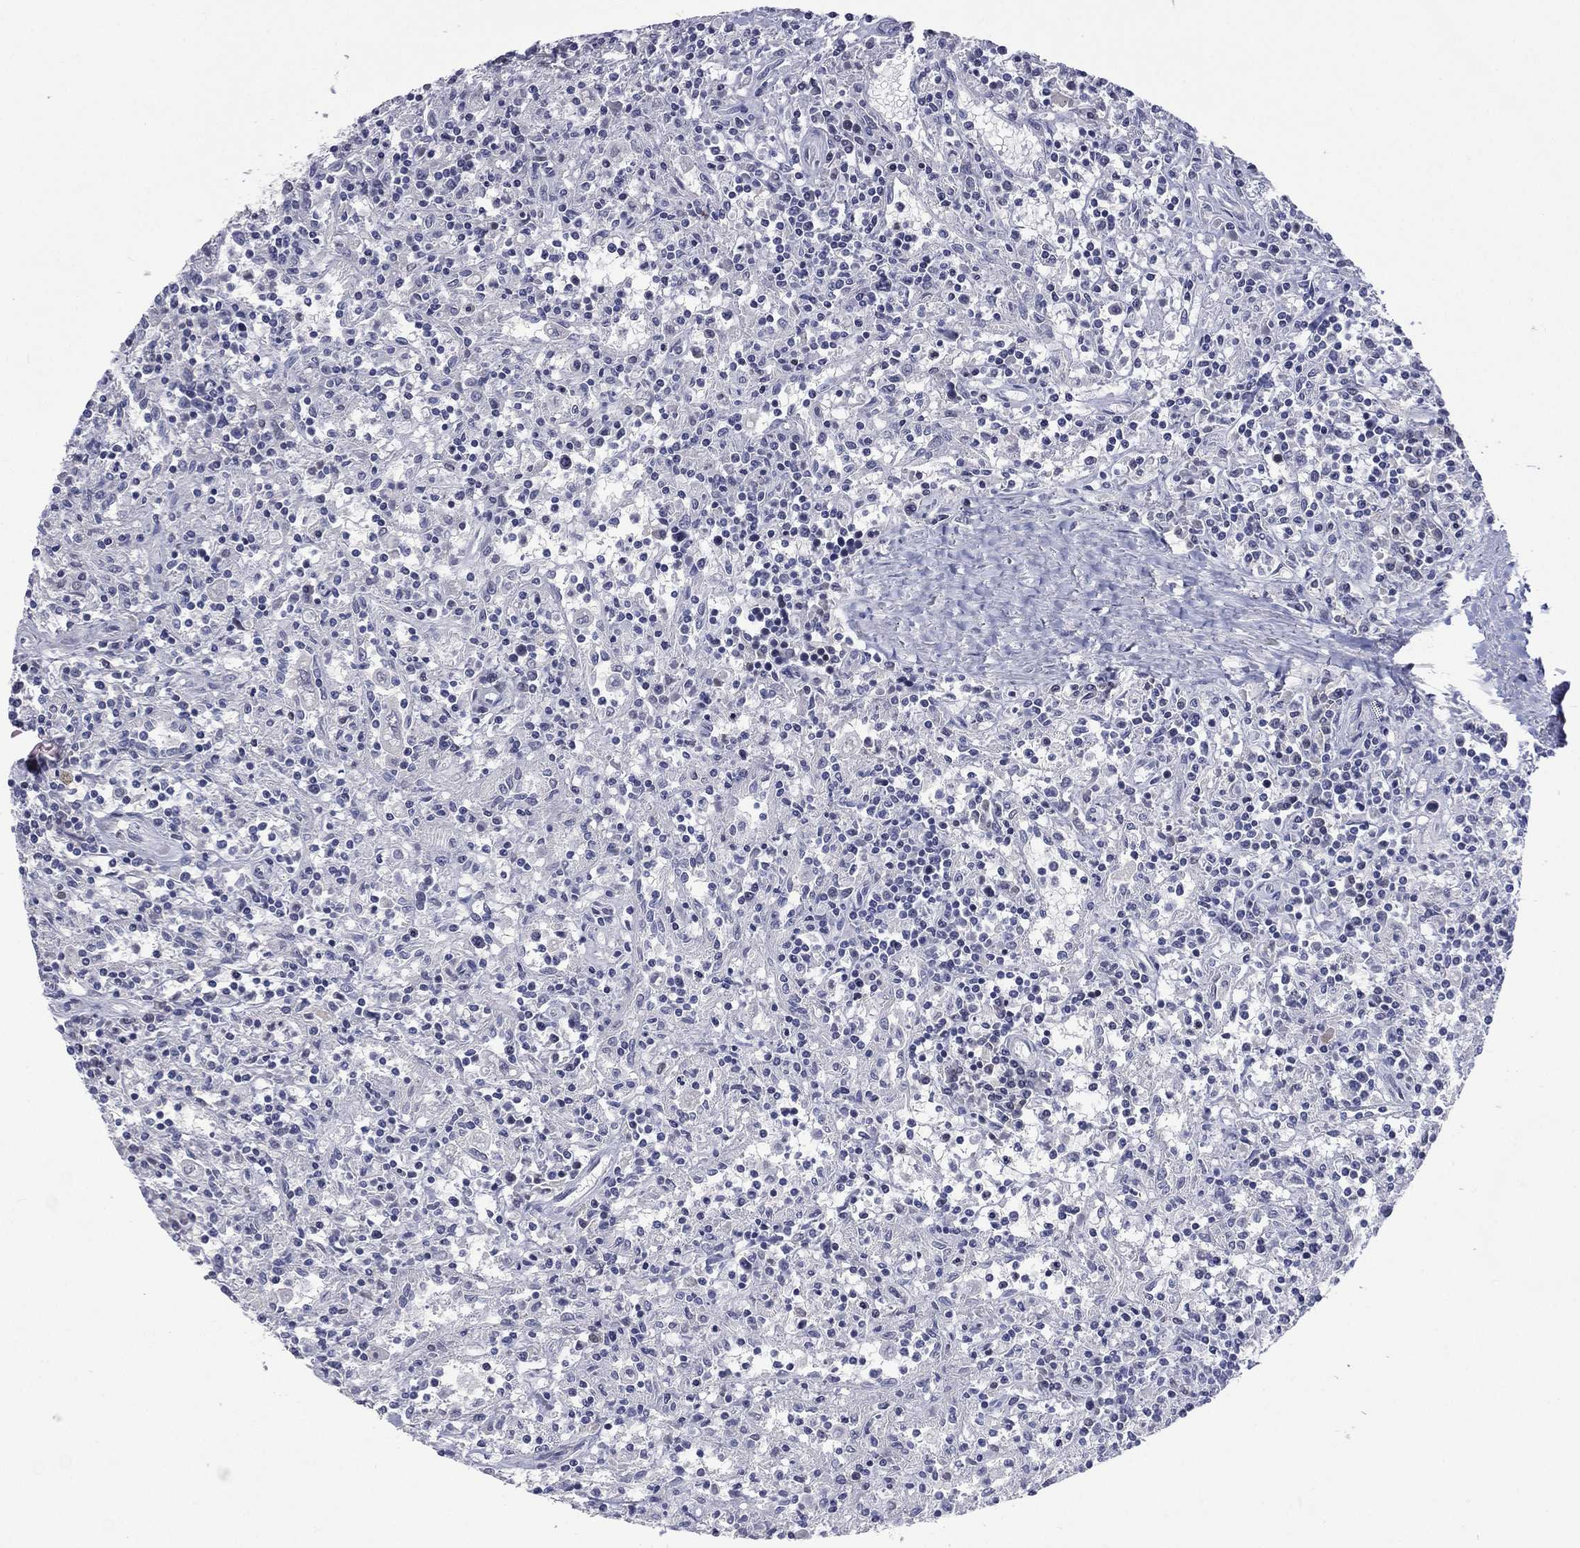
{"staining": {"intensity": "negative", "quantity": "none", "location": "none"}, "tissue": "lymphoma", "cell_type": "Tumor cells", "image_type": "cancer", "snomed": [{"axis": "morphology", "description": "Malignant lymphoma, non-Hodgkin's type, Low grade"}, {"axis": "topography", "description": "Spleen"}], "caption": "Immunohistochemical staining of human lymphoma shows no significant positivity in tumor cells. (DAB (3,3'-diaminobenzidine) immunohistochemistry visualized using brightfield microscopy, high magnification).", "gene": "SSX1", "patient": {"sex": "male", "age": 62}}